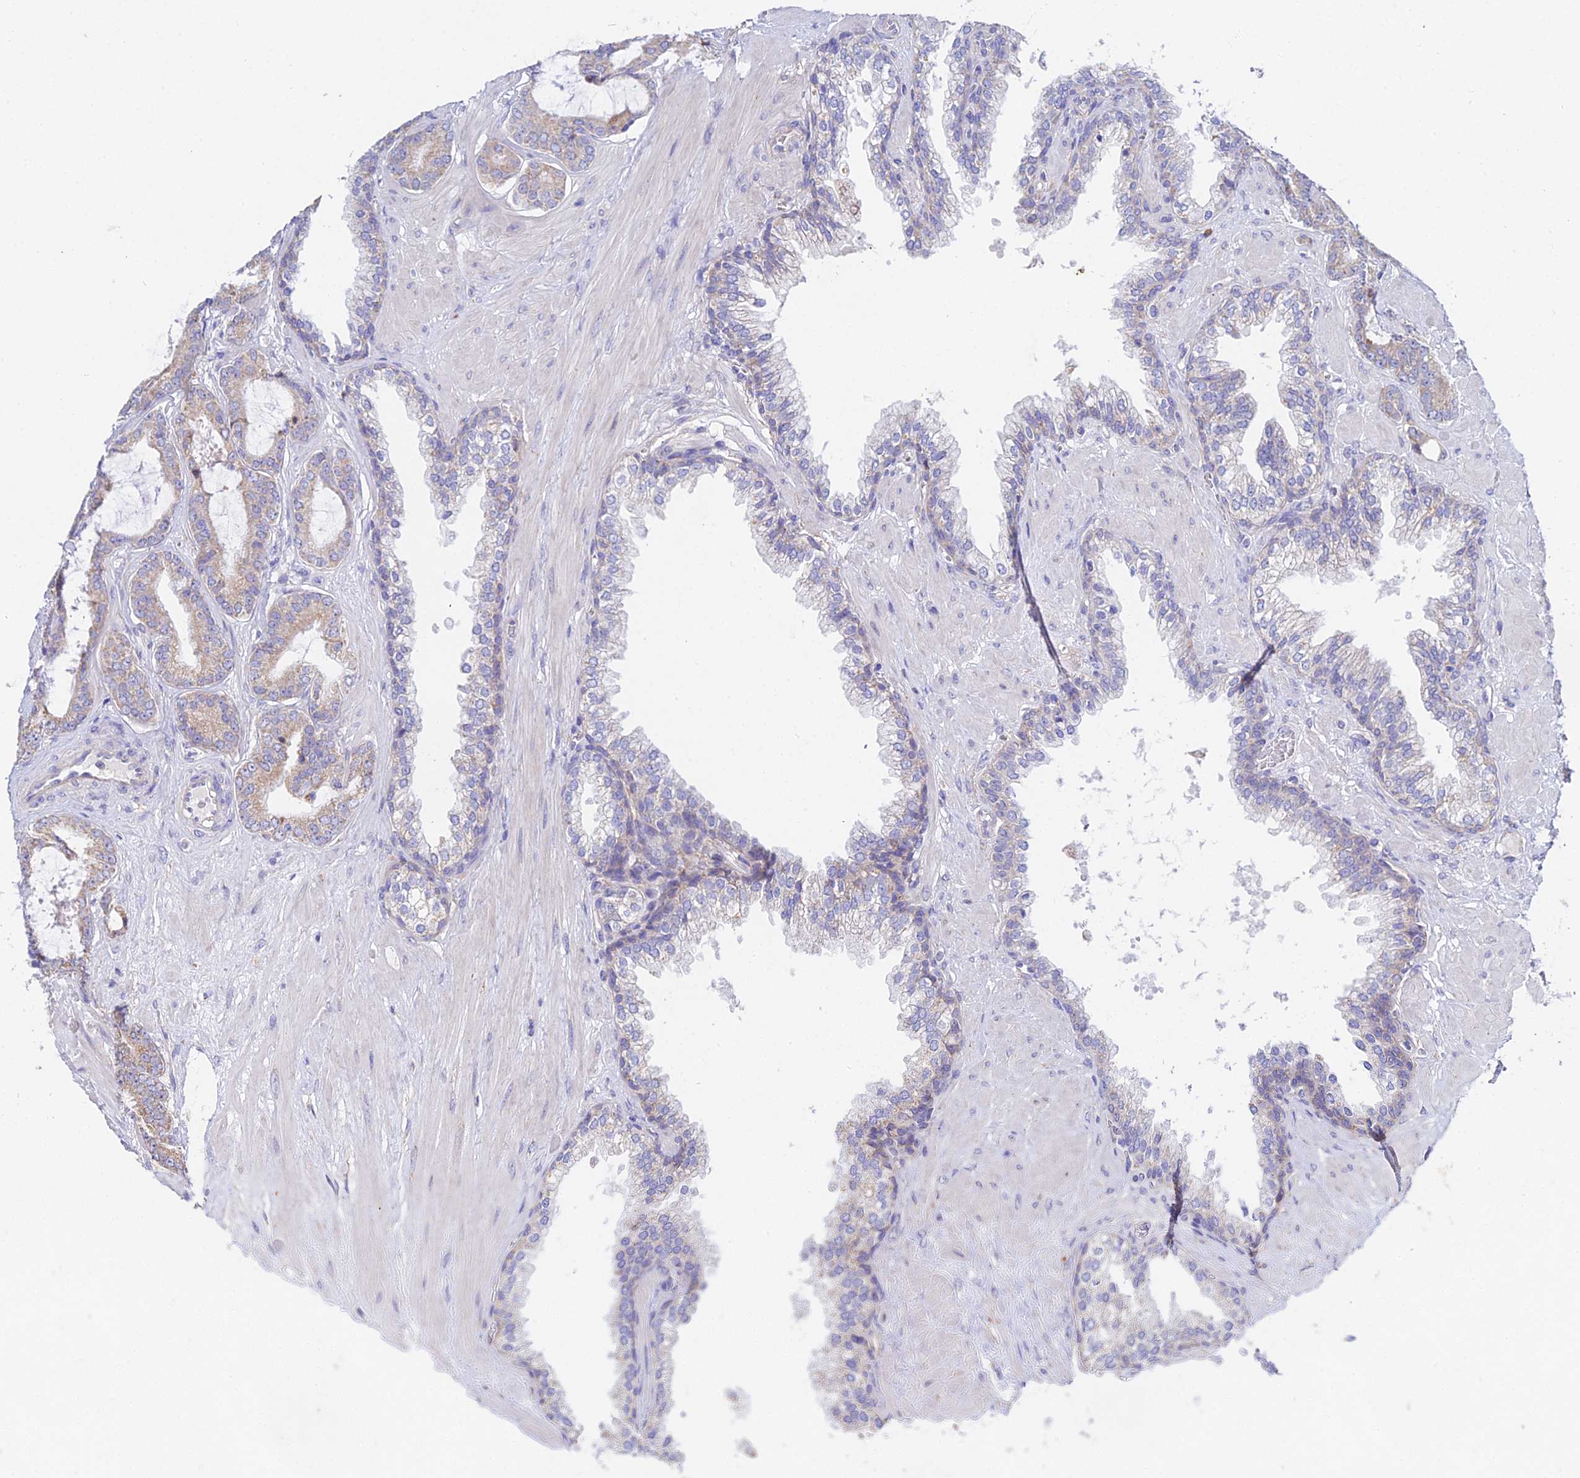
{"staining": {"intensity": "moderate", "quantity": "<25%", "location": "cytoplasmic/membranous"}, "tissue": "prostate cancer", "cell_type": "Tumor cells", "image_type": "cancer", "snomed": [{"axis": "morphology", "description": "Adenocarcinoma, Low grade"}, {"axis": "topography", "description": "Prostate"}], "caption": "Moderate cytoplasmic/membranous positivity for a protein is seen in about <25% of tumor cells of prostate cancer using immunohistochemistry (IHC).", "gene": "PPP2R2C", "patient": {"sex": "male", "age": 57}}